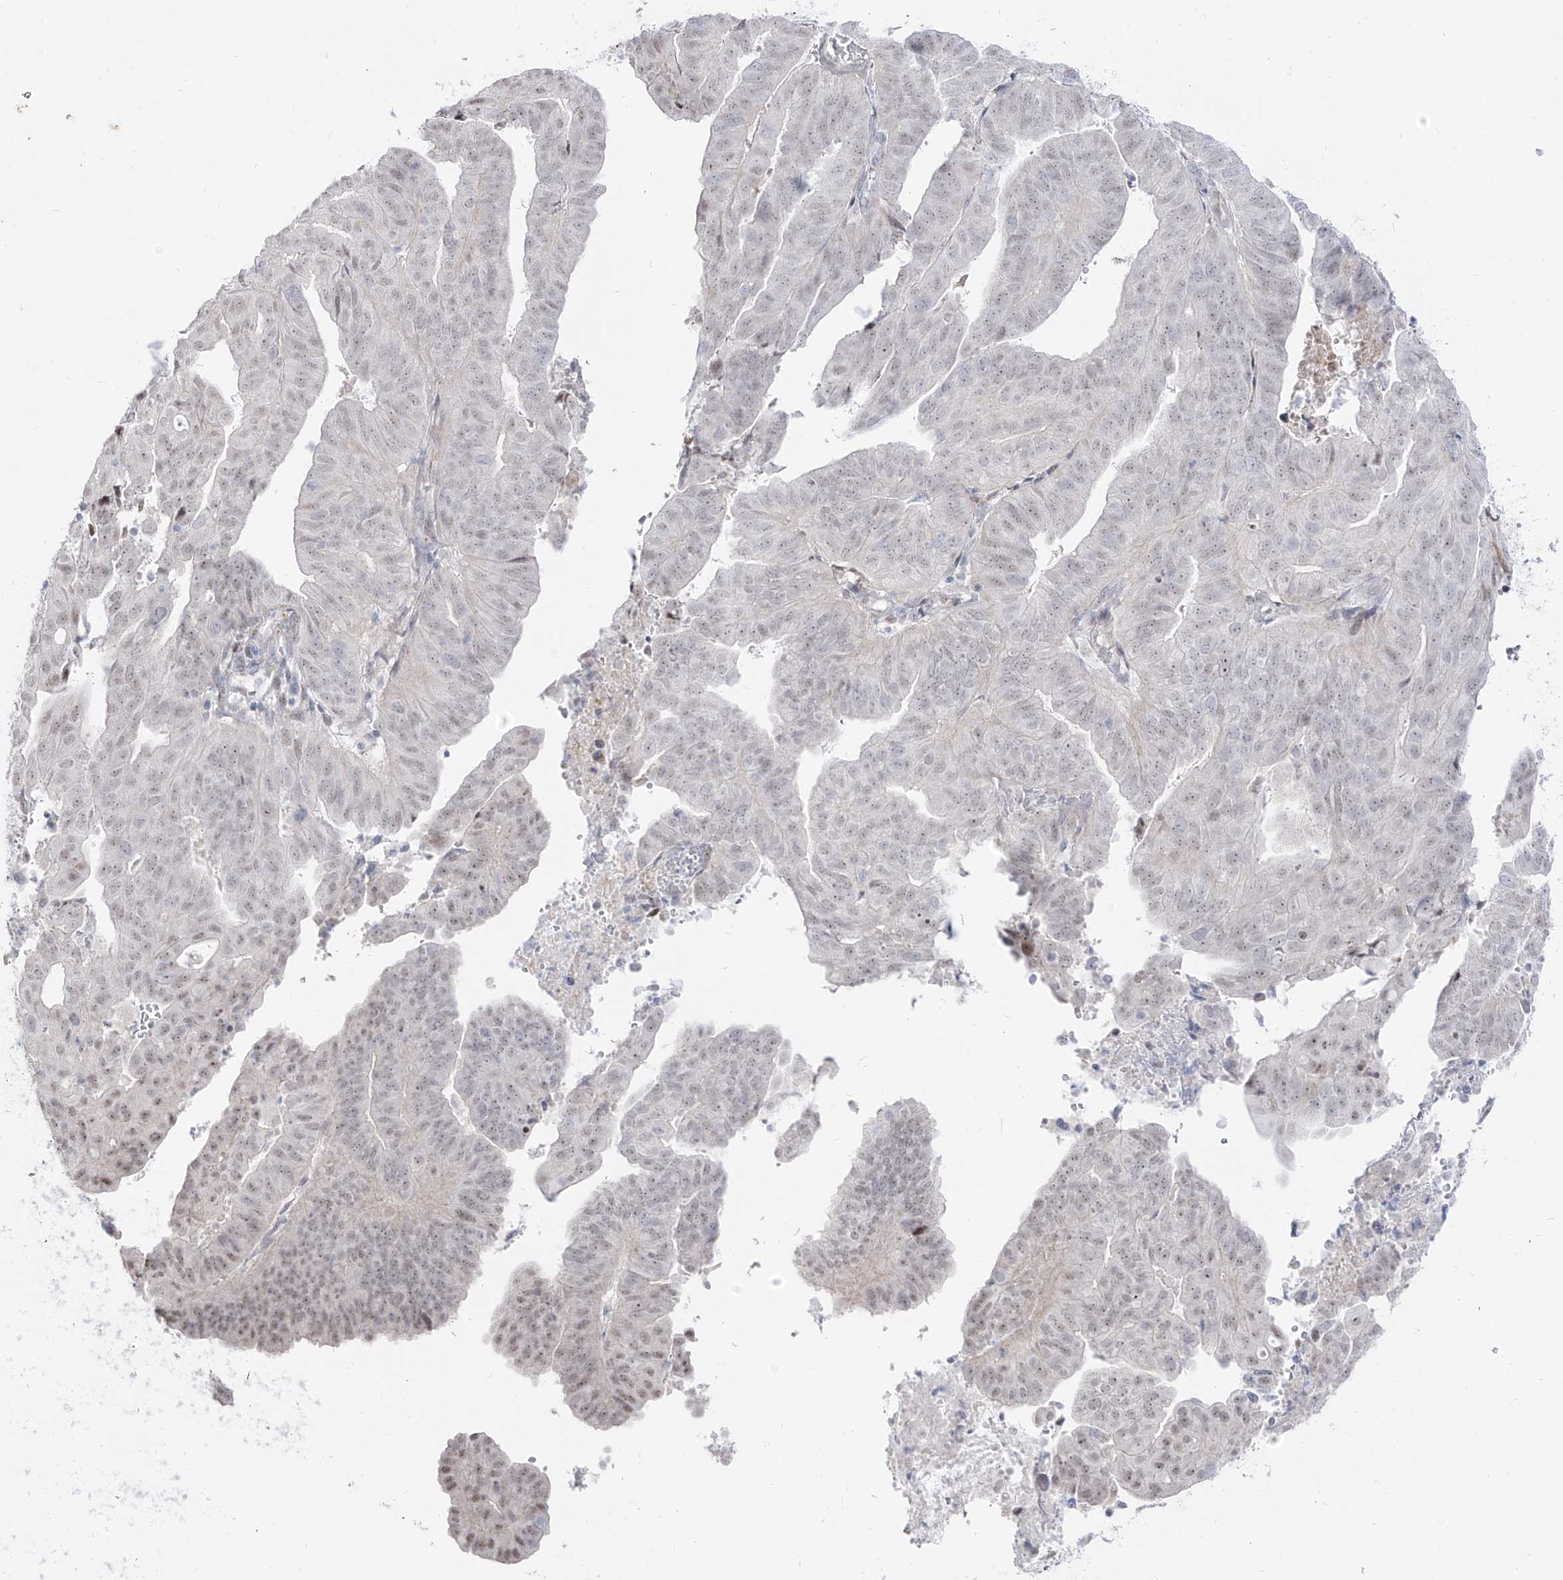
{"staining": {"intensity": "negative", "quantity": "none", "location": "none"}, "tissue": "endometrial cancer", "cell_type": "Tumor cells", "image_type": "cancer", "snomed": [{"axis": "morphology", "description": "Adenocarcinoma, NOS"}, {"axis": "topography", "description": "Uterus"}], "caption": "Endometrial adenocarcinoma was stained to show a protein in brown. There is no significant positivity in tumor cells. (Stains: DAB immunohistochemistry (IHC) with hematoxylin counter stain, Microscopy: brightfield microscopy at high magnification).", "gene": "ZNF180", "patient": {"sex": "female", "age": 77}}